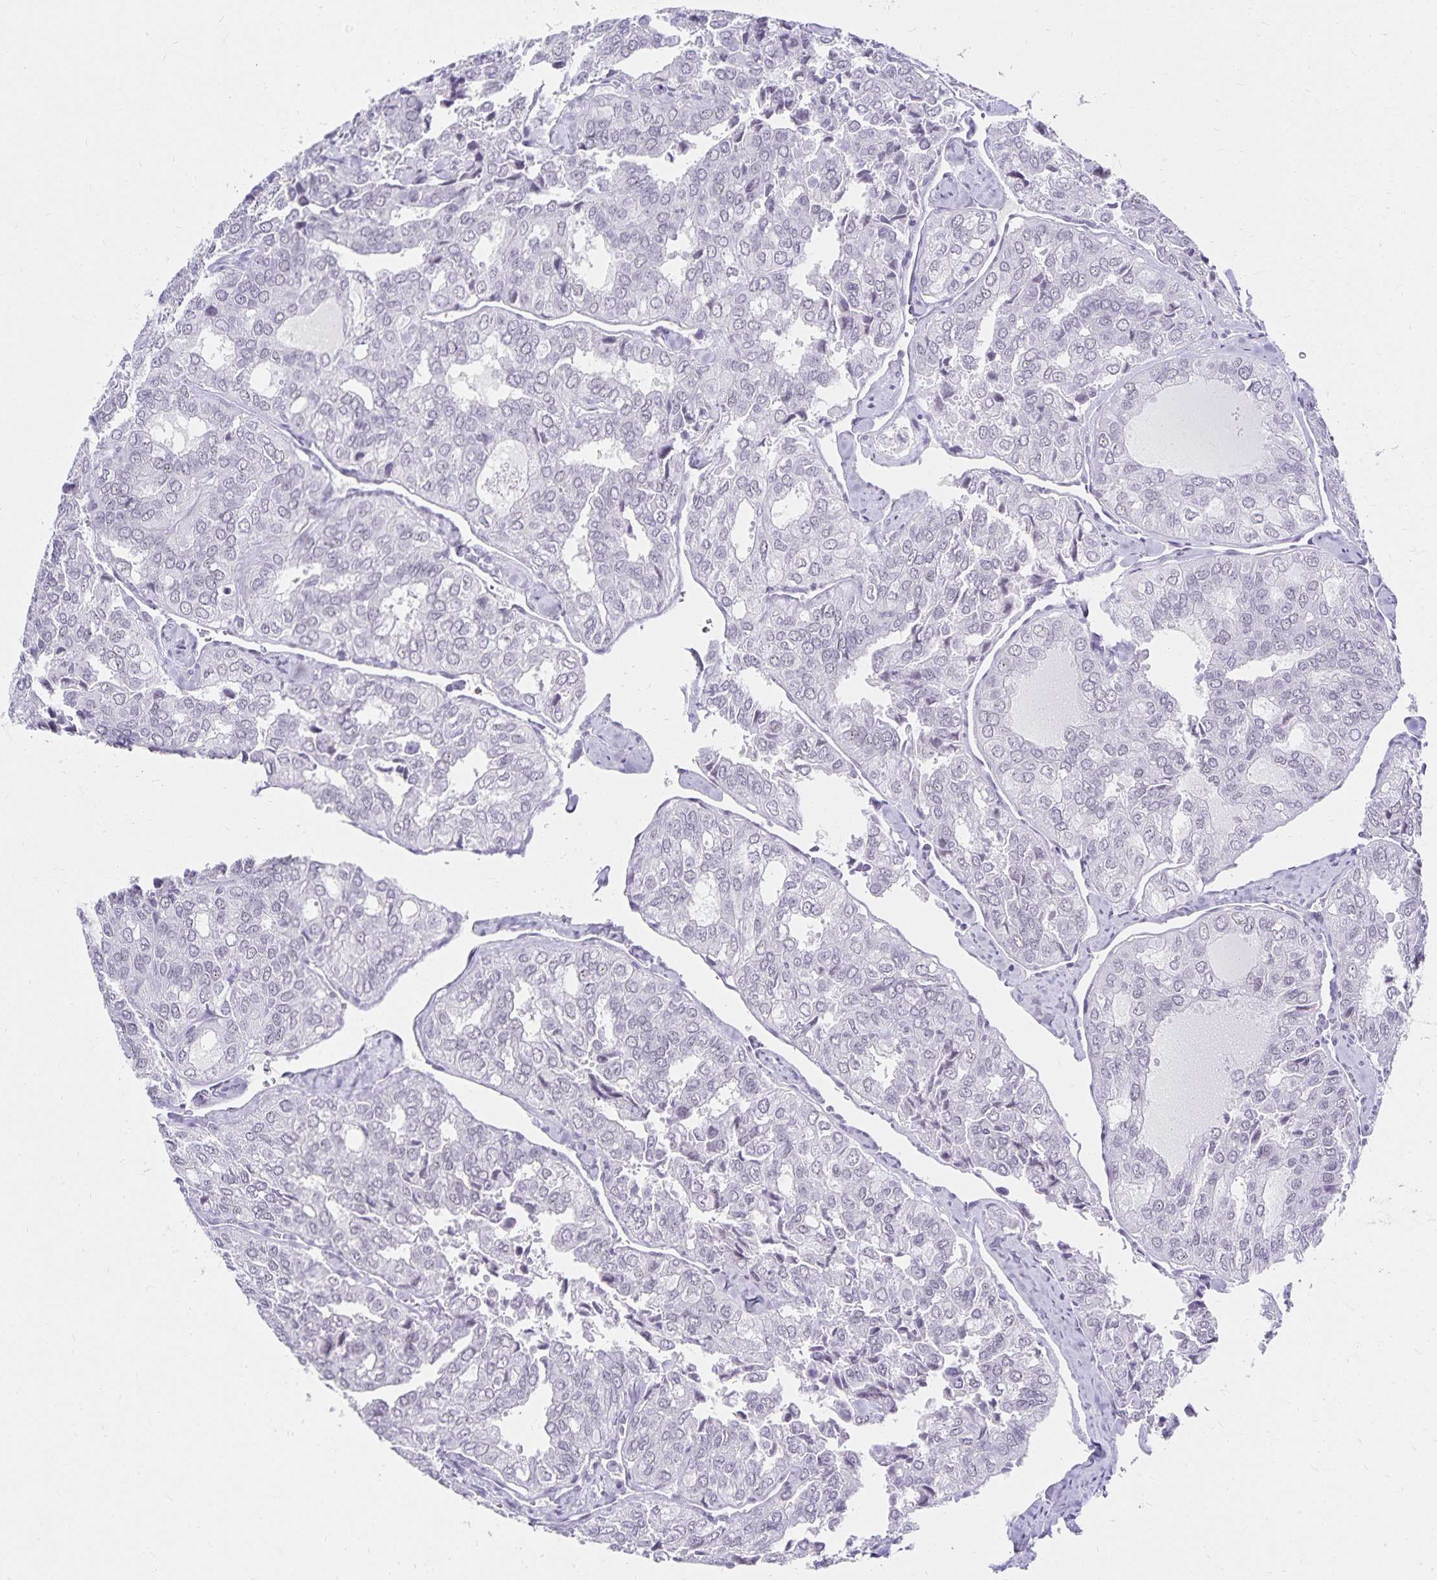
{"staining": {"intensity": "negative", "quantity": "none", "location": "none"}, "tissue": "thyroid cancer", "cell_type": "Tumor cells", "image_type": "cancer", "snomed": [{"axis": "morphology", "description": "Follicular adenoma carcinoma, NOS"}, {"axis": "topography", "description": "Thyroid gland"}], "caption": "Immunohistochemical staining of thyroid cancer exhibits no significant staining in tumor cells.", "gene": "C20orf85", "patient": {"sex": "male", "age": 75}}